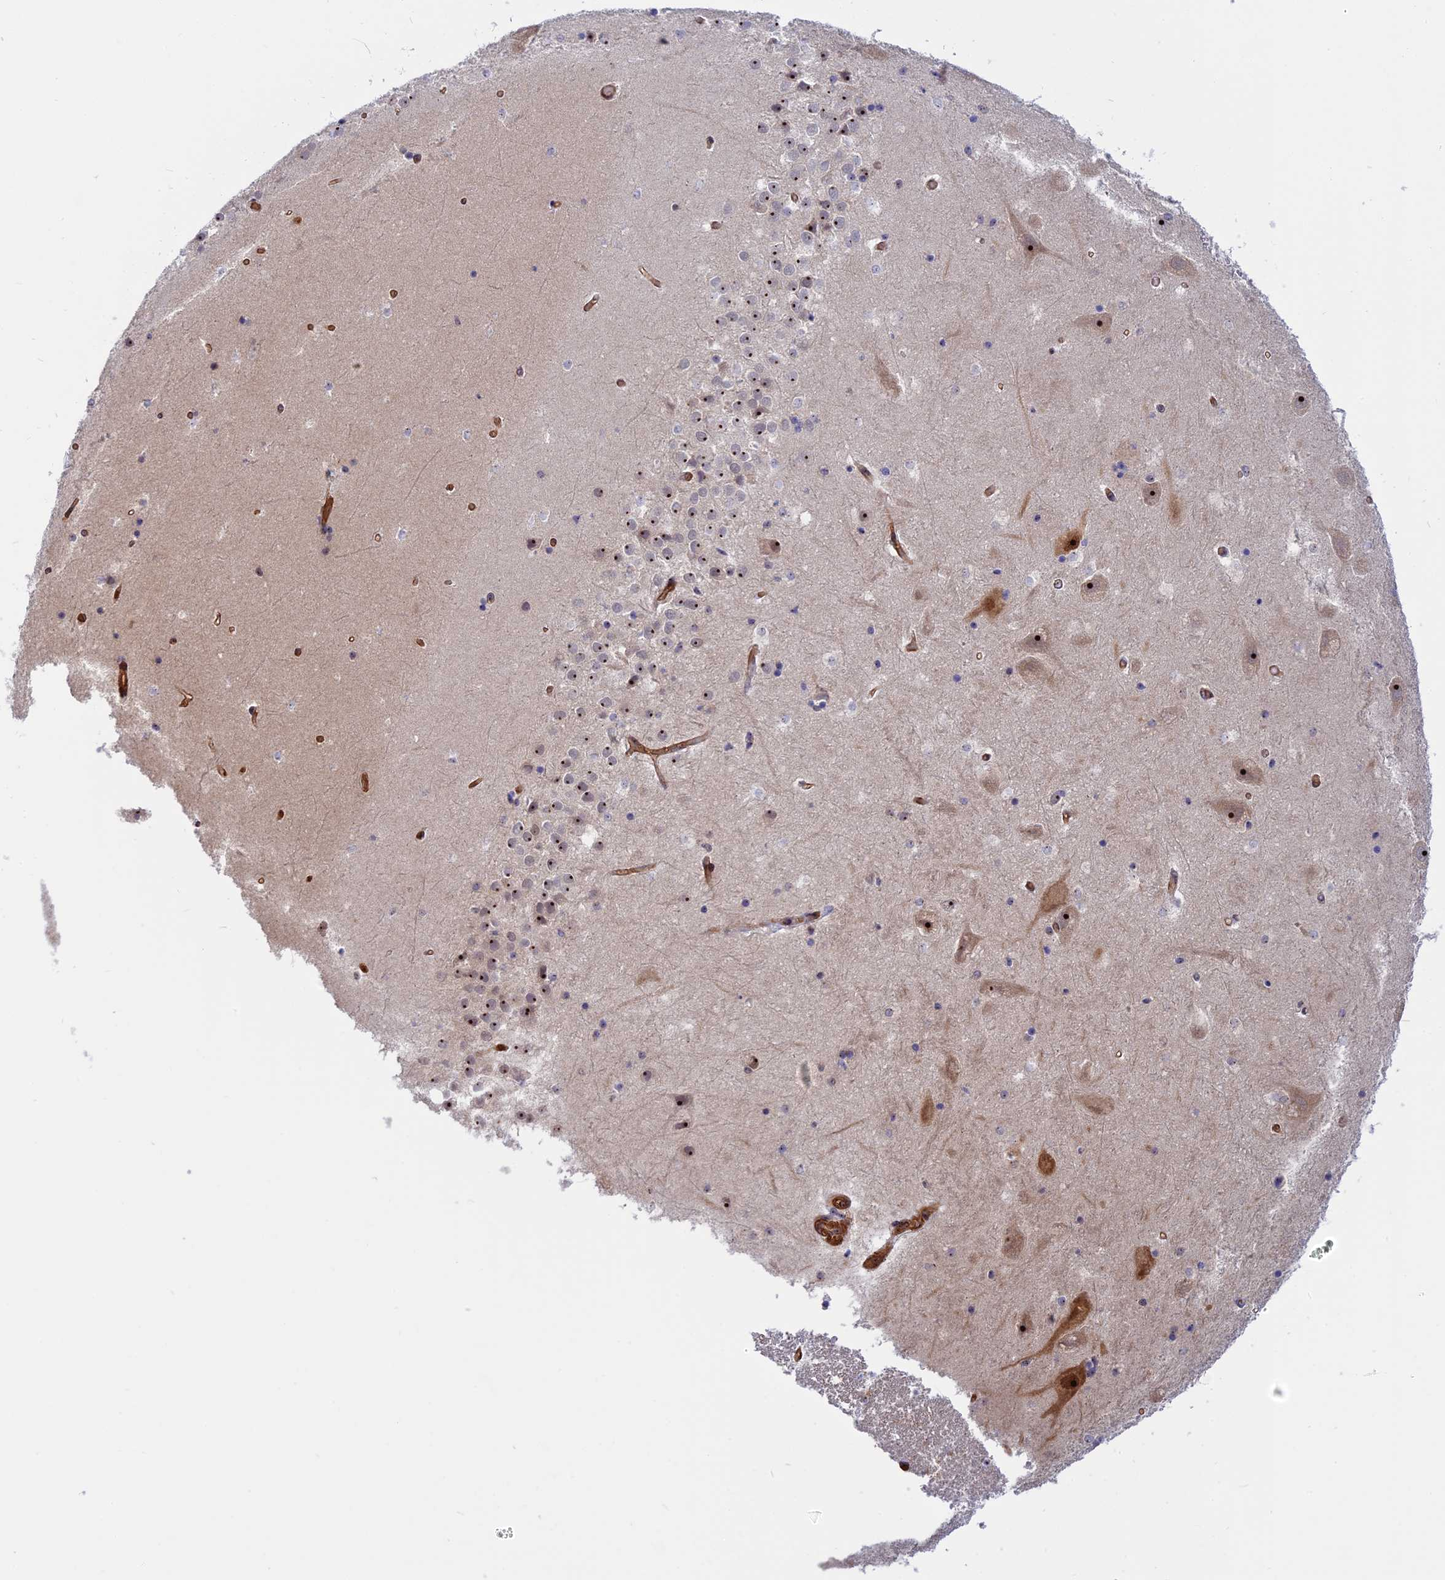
{"staining": {"intensity": "negative", "quantity": "none", "location": "none"}, "tissue": "hippocampus", "cell_type": "Glial cells", "image_type": "normal", "snomed": [{"axis": "morphology", "description": "Normal tissue, NOS"}, {"axis": "topography", "description": "Hippocampus"}], "caption": "Normal hippocampus was stained to show a protein in brown. There is no significant staining in glial cells. (IHC, brightfield microscopy, high magnification).", "gene": "DBNDD1", "patient": {"sex": "female", "age": 52}}